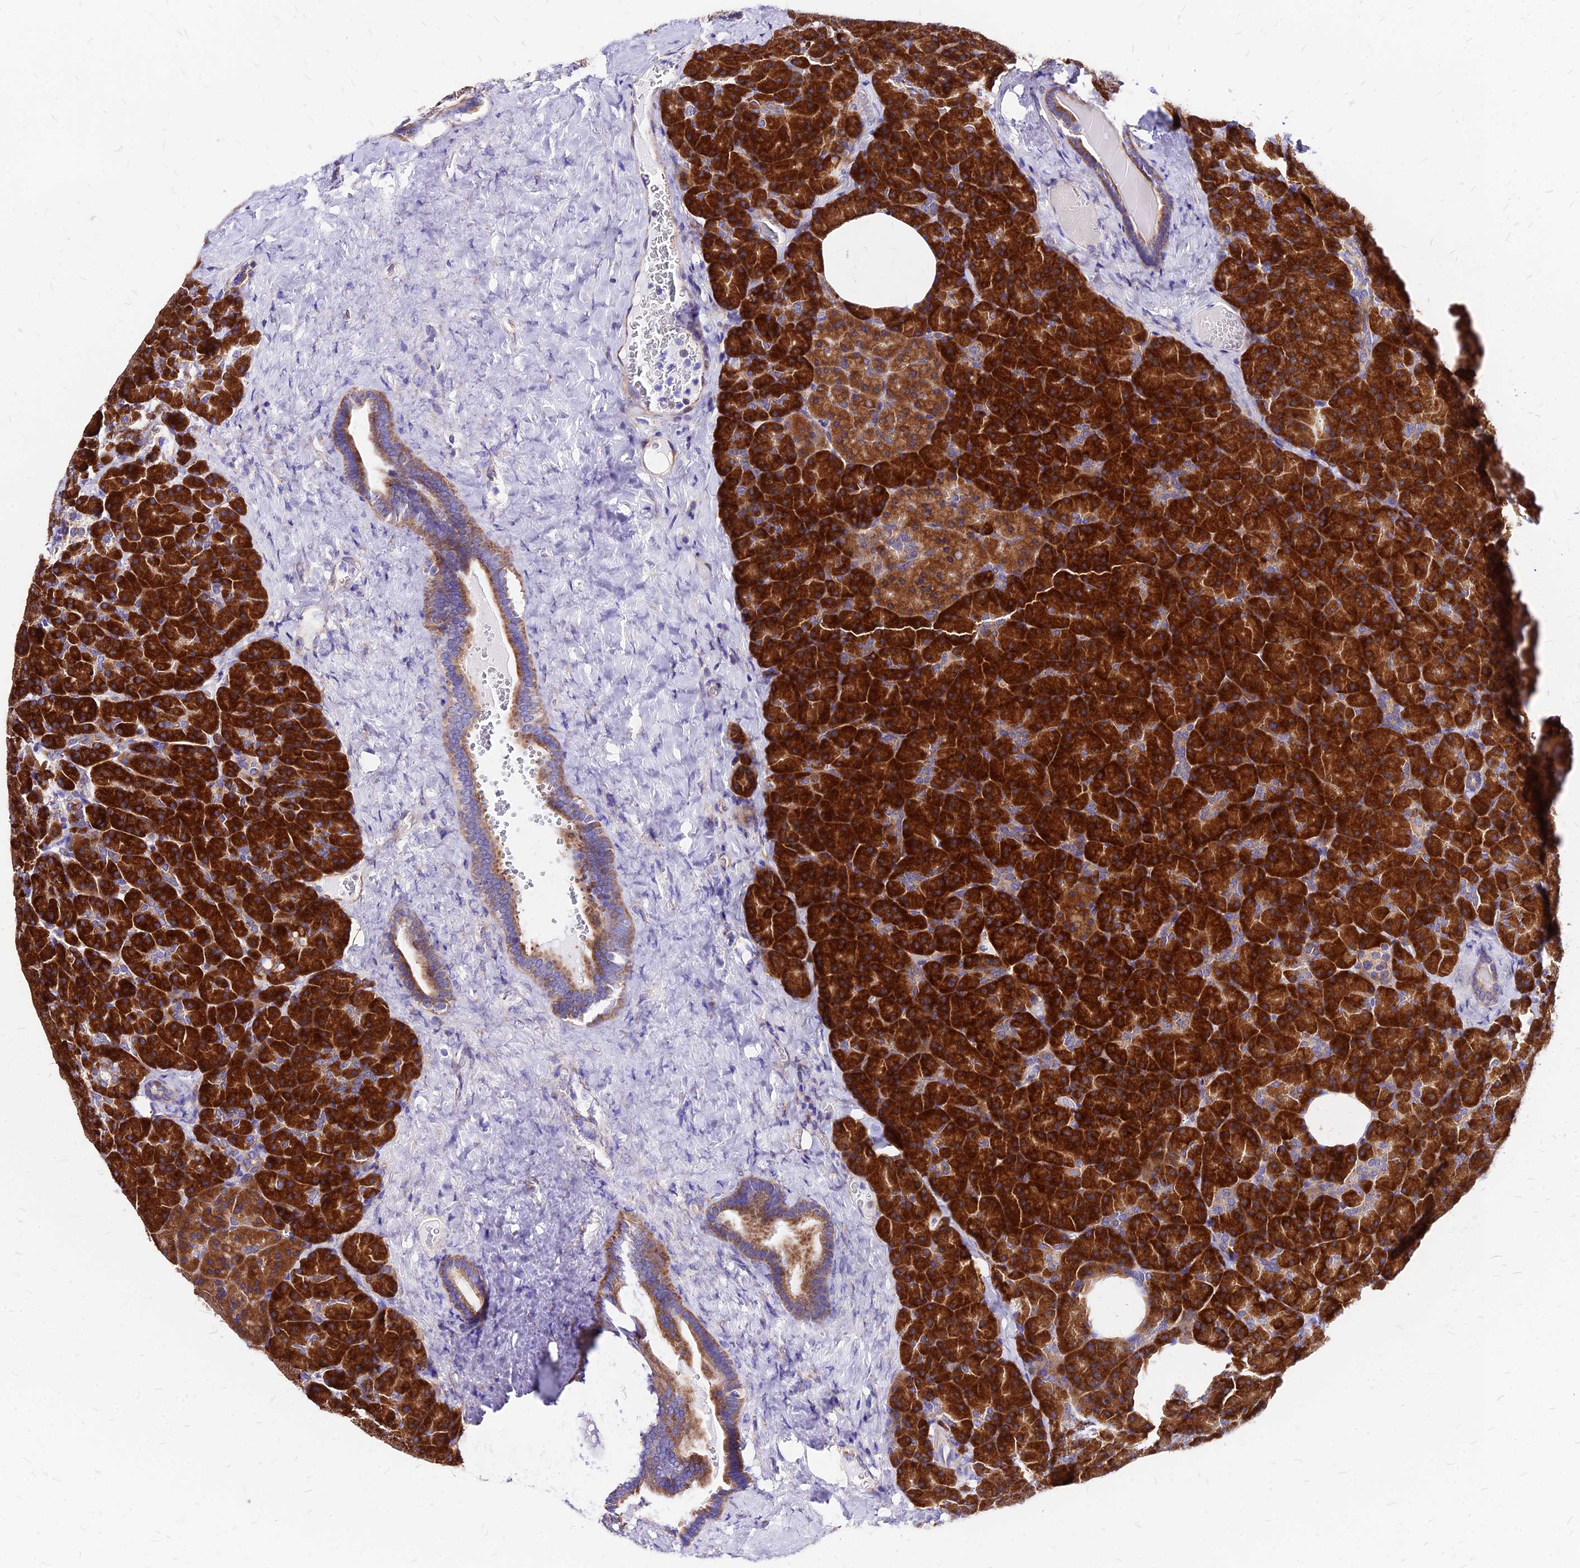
{"staining": {"intensity": "strong", "quantity": ">75%", "location": "cytoplasmic/membranous"}, "tissue": "pancreas", "cell_type": "Exocrine glandular cells", "image_type": "normal", "snomed": [{"axis": "morphology", "description": "Normal tissue, NOS"}, {"axis": "morphology", "description": "Carcinoid, malignant, NOS"}, {"axis": "topography", "description": "Pancreas"}], "caption": "Immunohistochemistry (IHC) photomicrograph of unremarkable pancreas: pancreas stained using immunohistochemistry (IHC) displays high levels of strong protein expression localized specifically in the cytoplasmic/membranous of exocrine glandular cells, appearing as a cytoplasmic/membranous brown color.", "gene": "RPL19", "patient": {"sex": "female", "age": 35}}